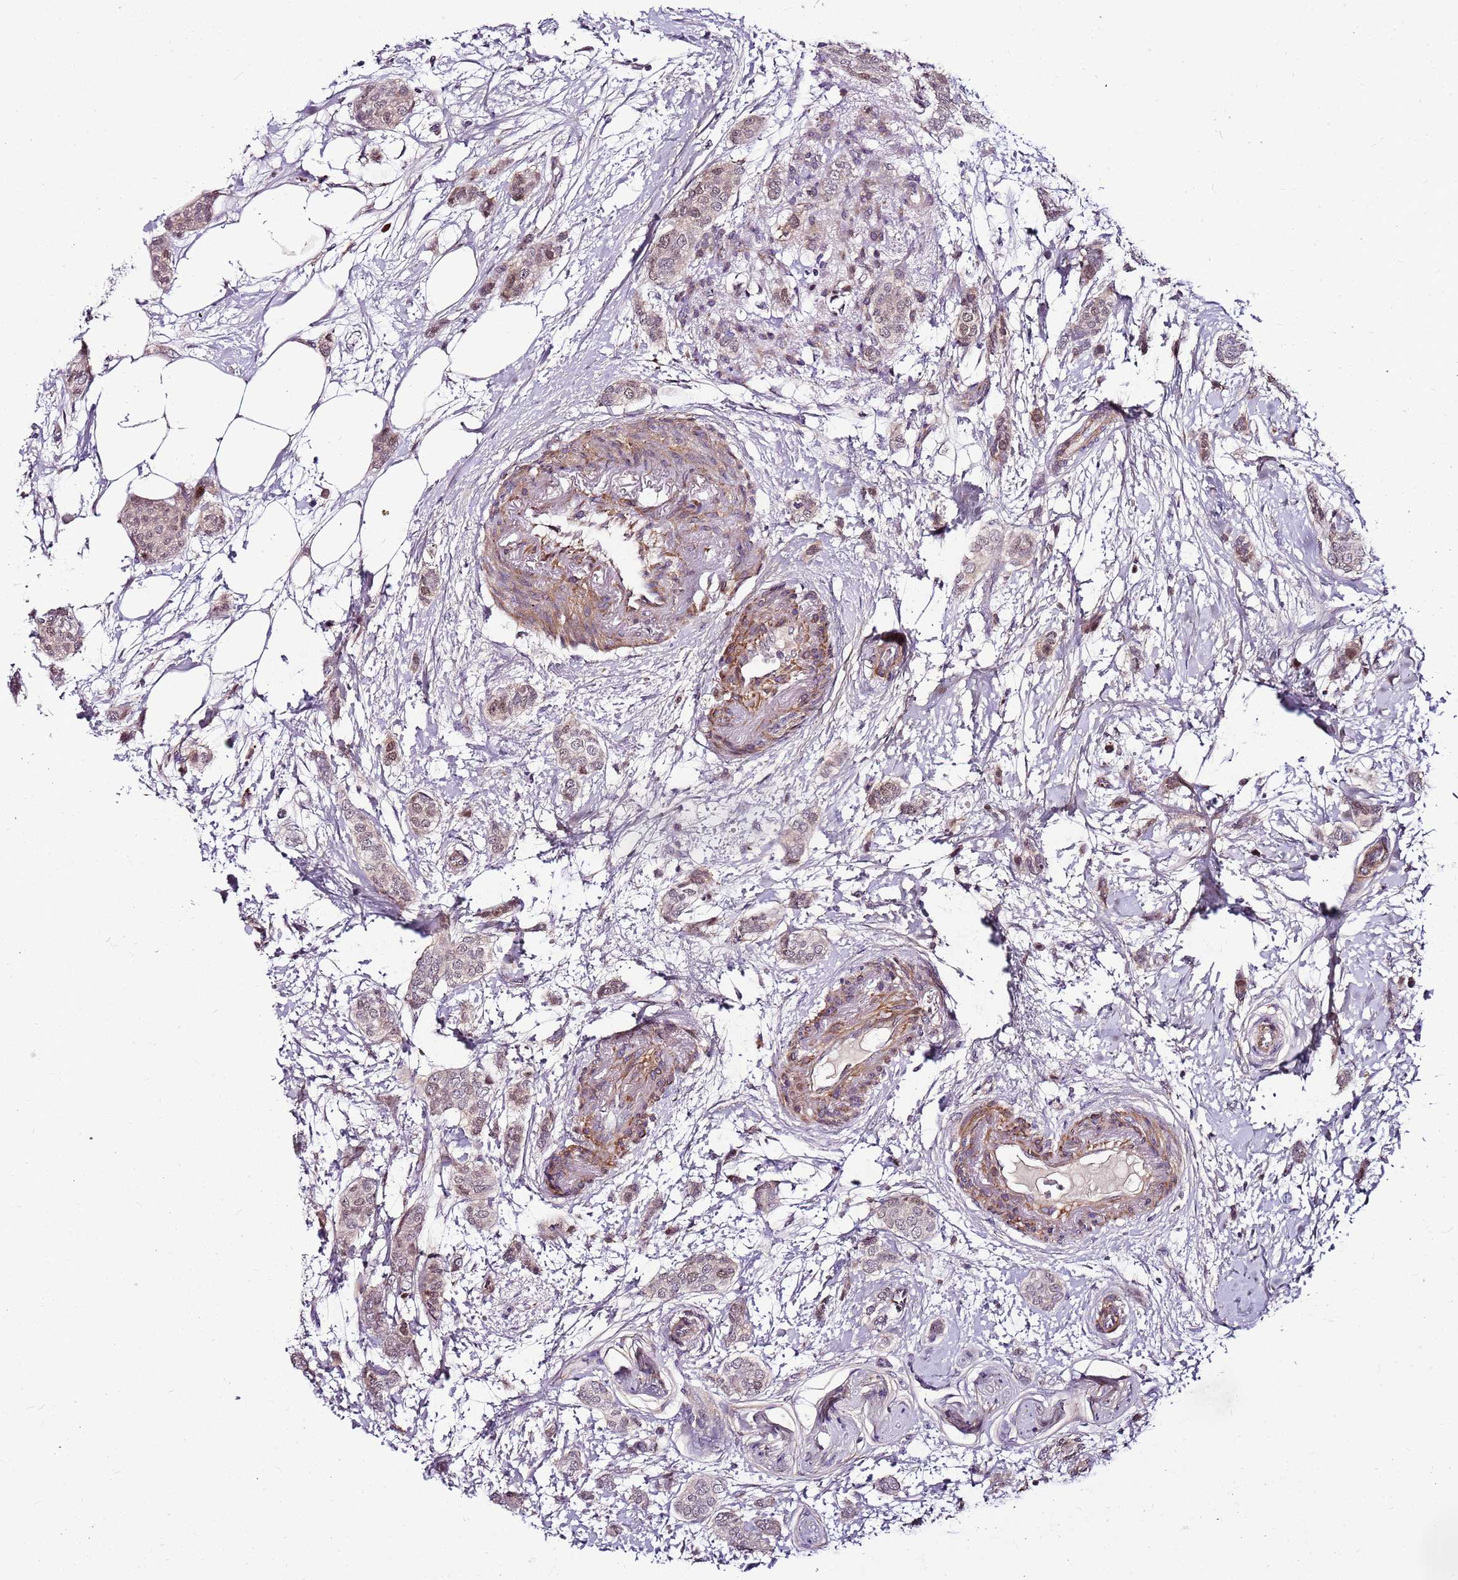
{"staining": {"intensity": "moderate", "quantity": "<25%", "location": "nuclear"}, "tissue": "breast cancer", "cell_type": "Tumor cells", "image_type": "cancer", "snomed": [{"axis": "morphology", "description": "Duct carcinoma"}, {"axis": "topography", "description": "Breast"}], "caption": "Breast cancer (intraductal carcinoma) stained with immunohistochemistry (IHC) reveals moderate nuclear staining in approximately <25% of tumor cells.", "gene": "POLE3", "patient": {"sex": "female", "age": 72}}